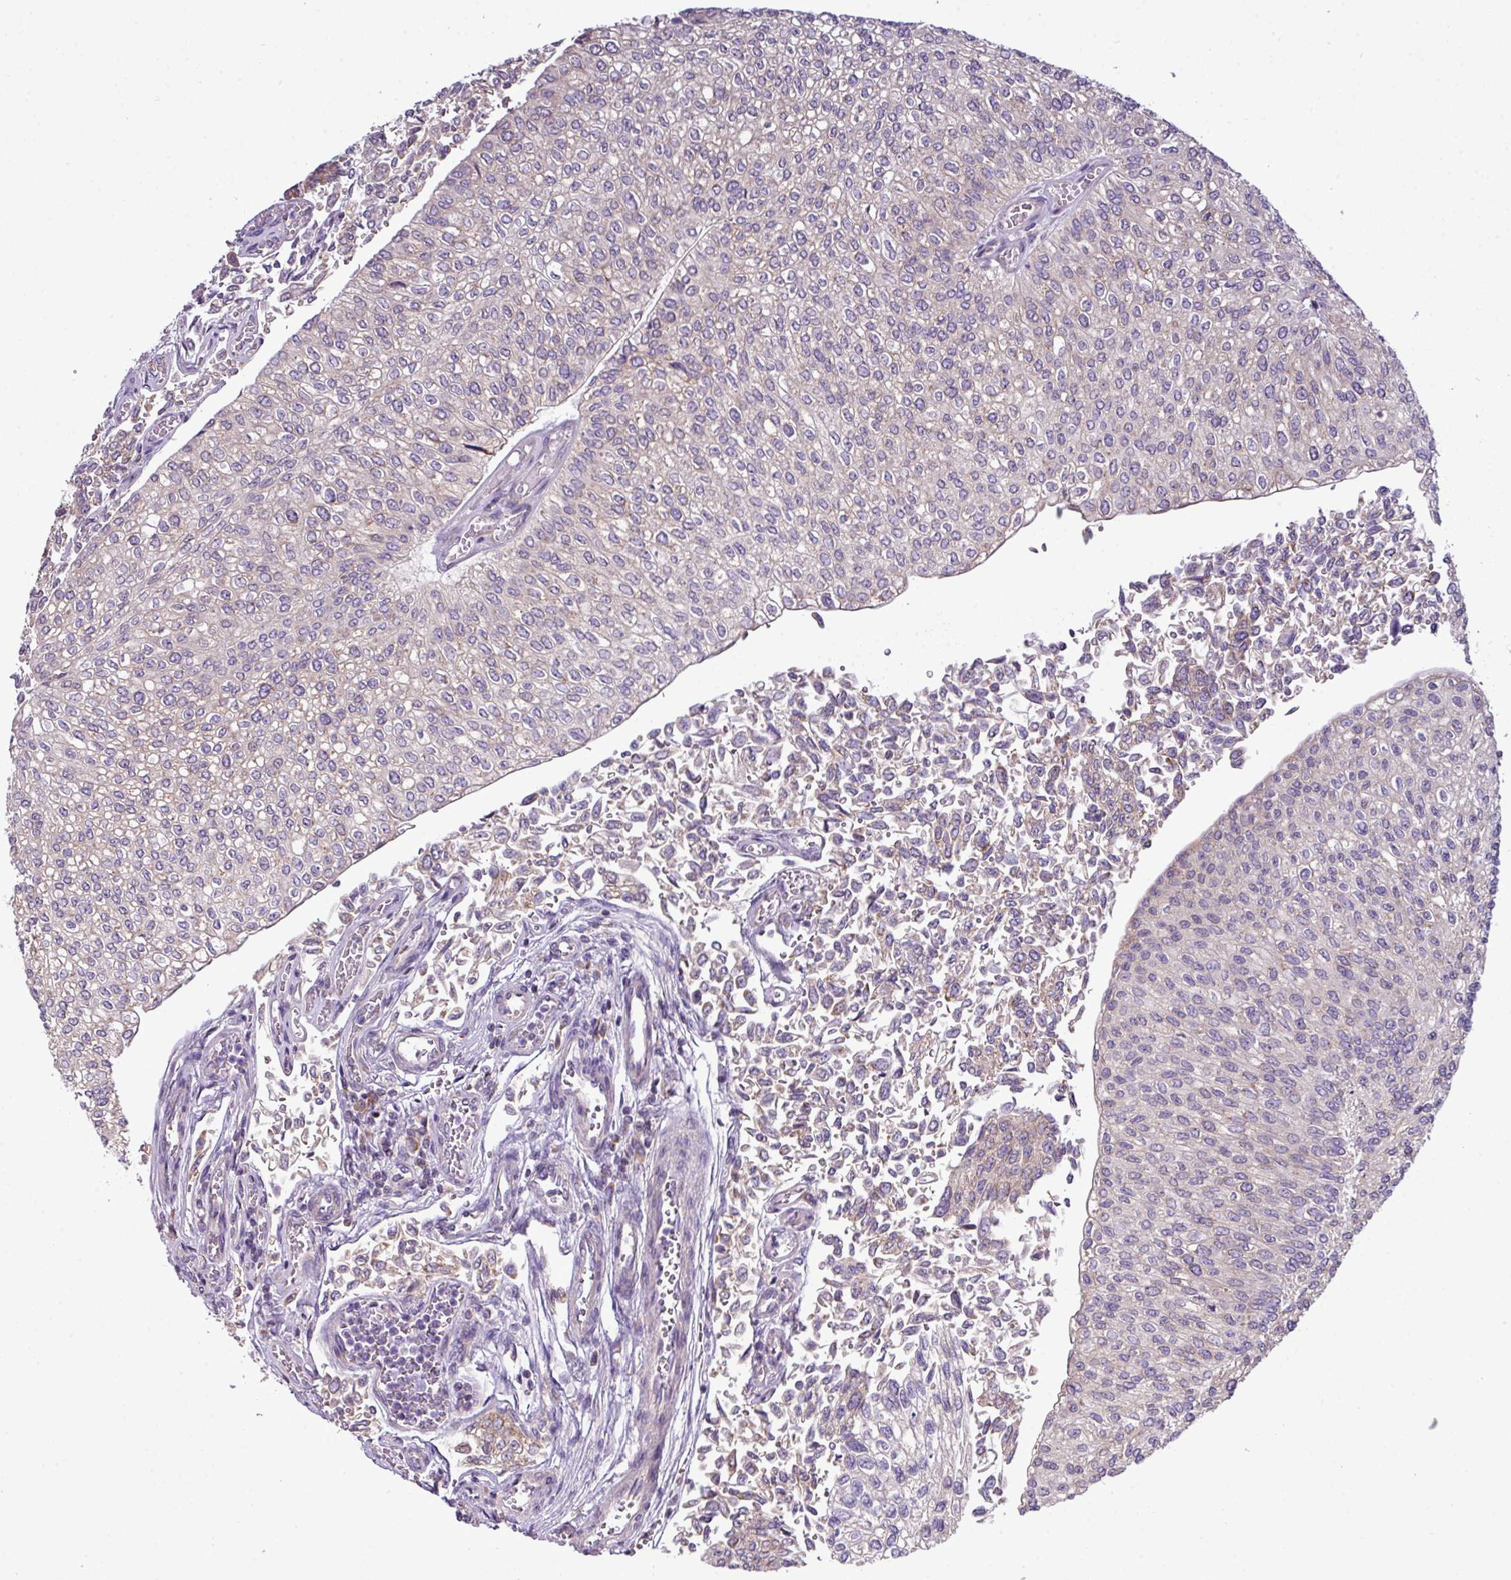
{"staining": {"intensity": "negative", "quantity": "none", "location": "none"}, "tissue": "urothelial cancer", "cell_type": "Tumor cells", "image_type": "cancer", "snomed": [{"axis": "morphology", "description": "Urothelial carcinoma, NOS"}, {"axis": "topography", "description": "Urinary bladder"}], "caption": "High magnification brightfield microscopy of transitional cell carcinoma stained with DAB (3,3'-diaminobenzidine) (brown) and counterstained with hematoxylin (blue): tumor cells show no significant positivity.", "gene": "AGAP5", "patient": {"sex": "male", "age": 59}}